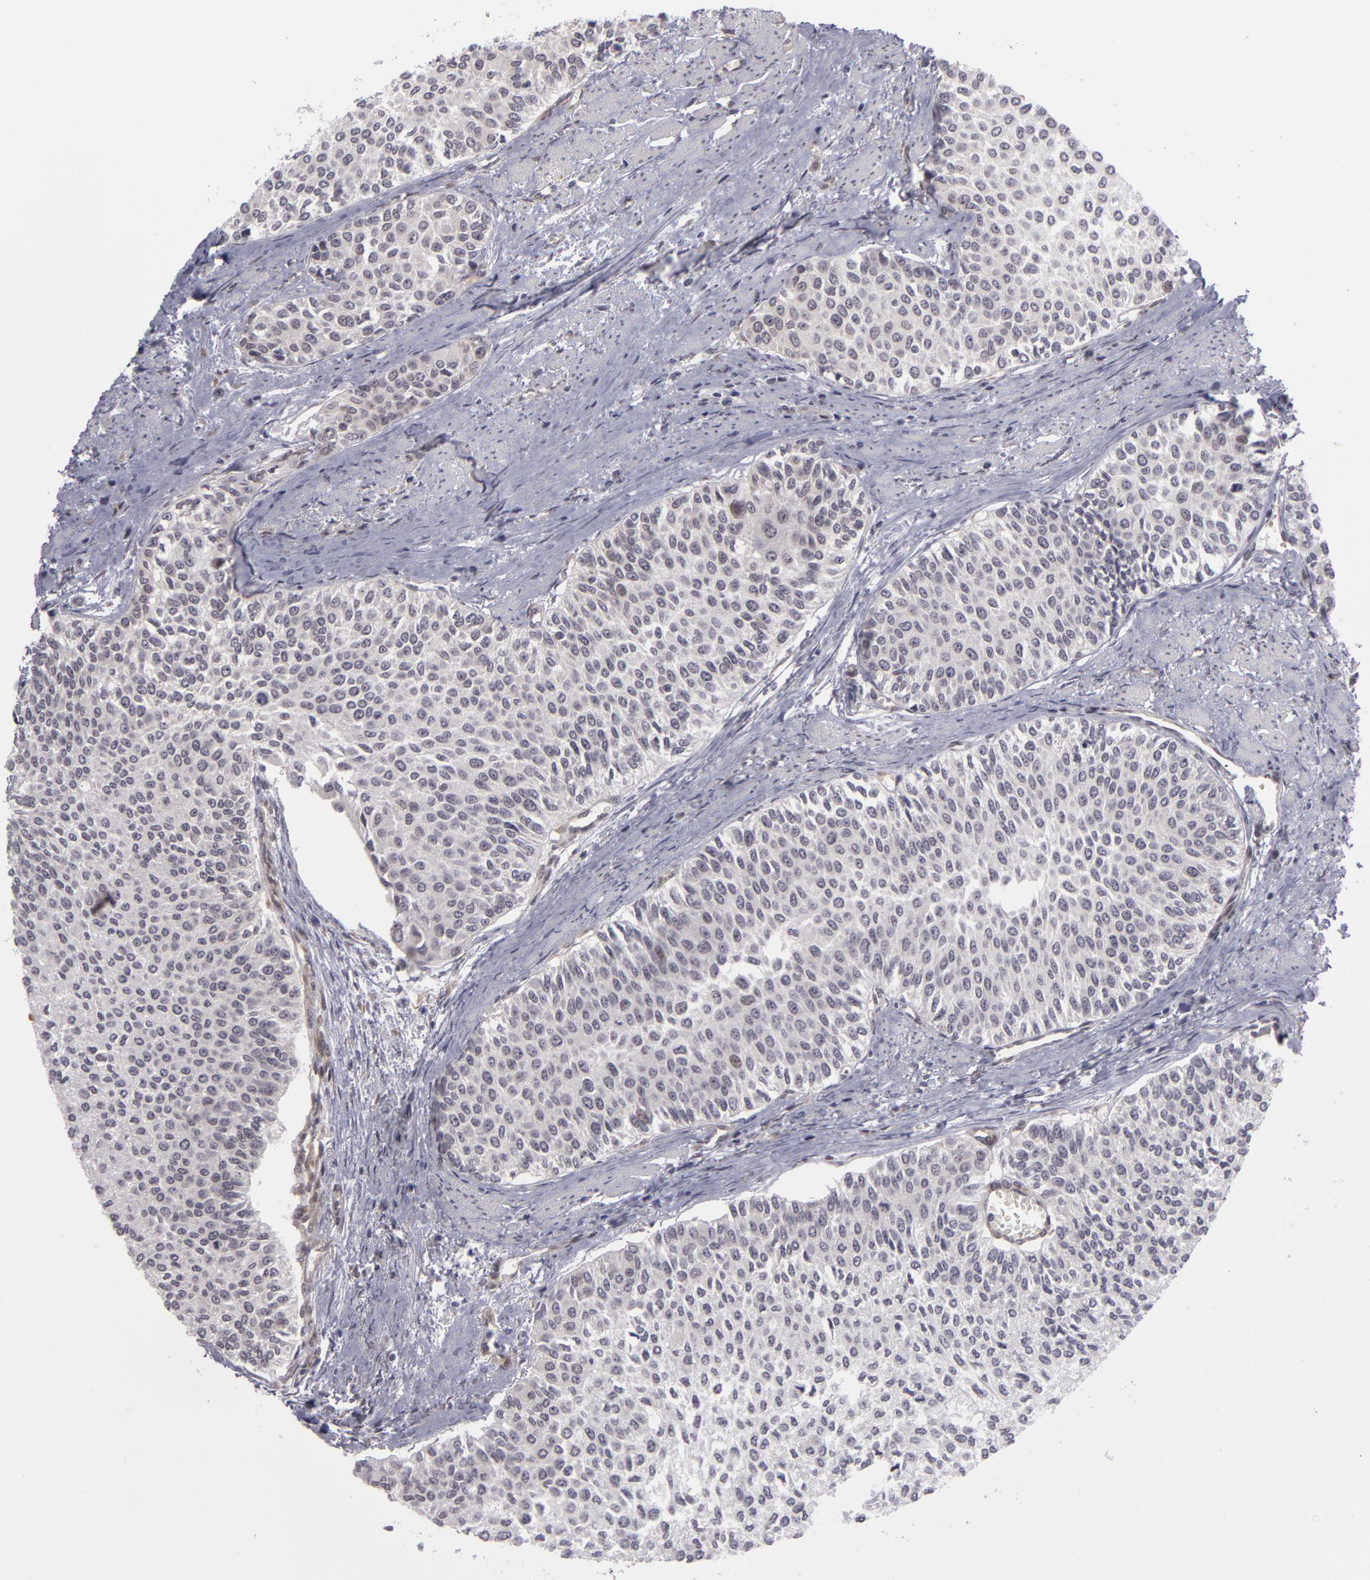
{"staining": {"intensity": "negative", "quantity": "none", "location": "none"}, "tissue": "urothelial cancer", "cell_type": "Tumor cells", "image_type": "cancer", "snomed": [{"axis": "morphology", "description": "Urothelial carcinoma, Low grade"}, {"axis": "topography", "description": "Urinary bladder"}], "caption": "Tumor cells show no significant positivity in urothelial cancer.", "gene": "ZNF133", "patient": {"sex": "female", "age": 73}}